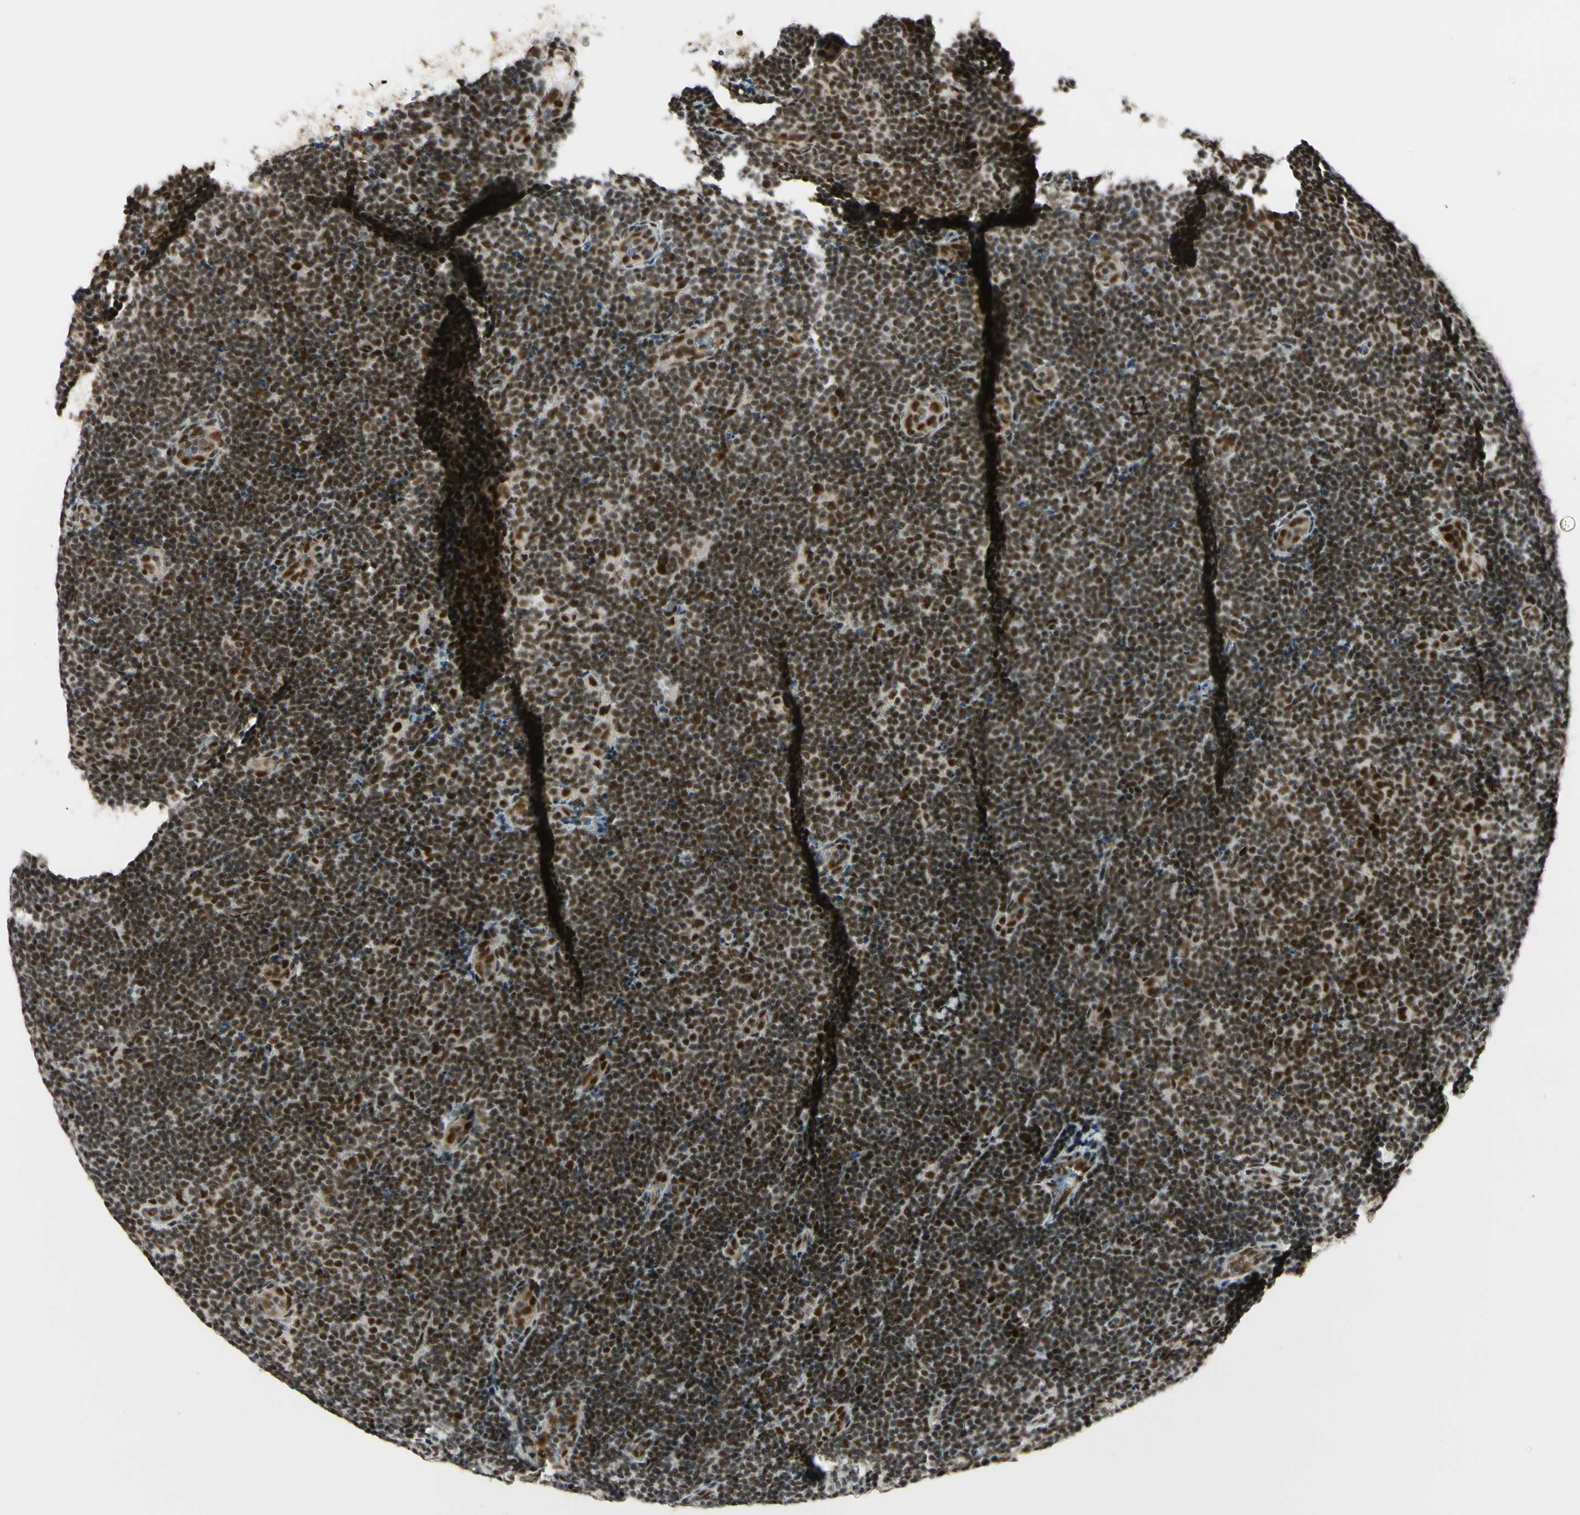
{"staining": {"intensity": "strong", "quantity": ">75%", "location": "nuclear"}, "tissue": "lymphoma", "cell_type": "Tumor cells", "image_type": "cancer", "snomed": [{"axis": "morphology", "description": "Malignant lymphoma, non-Hodgkin's type, Low grade"}, {"axis": "topography", "description": "Lymph node"}], "caption": "This is an image of IHC staining of lymphoma, which shows strong expression in the nuclear of tumor cells.", "gene": "CHAMP1", "patient": {"sex": "male", "age": 83}}